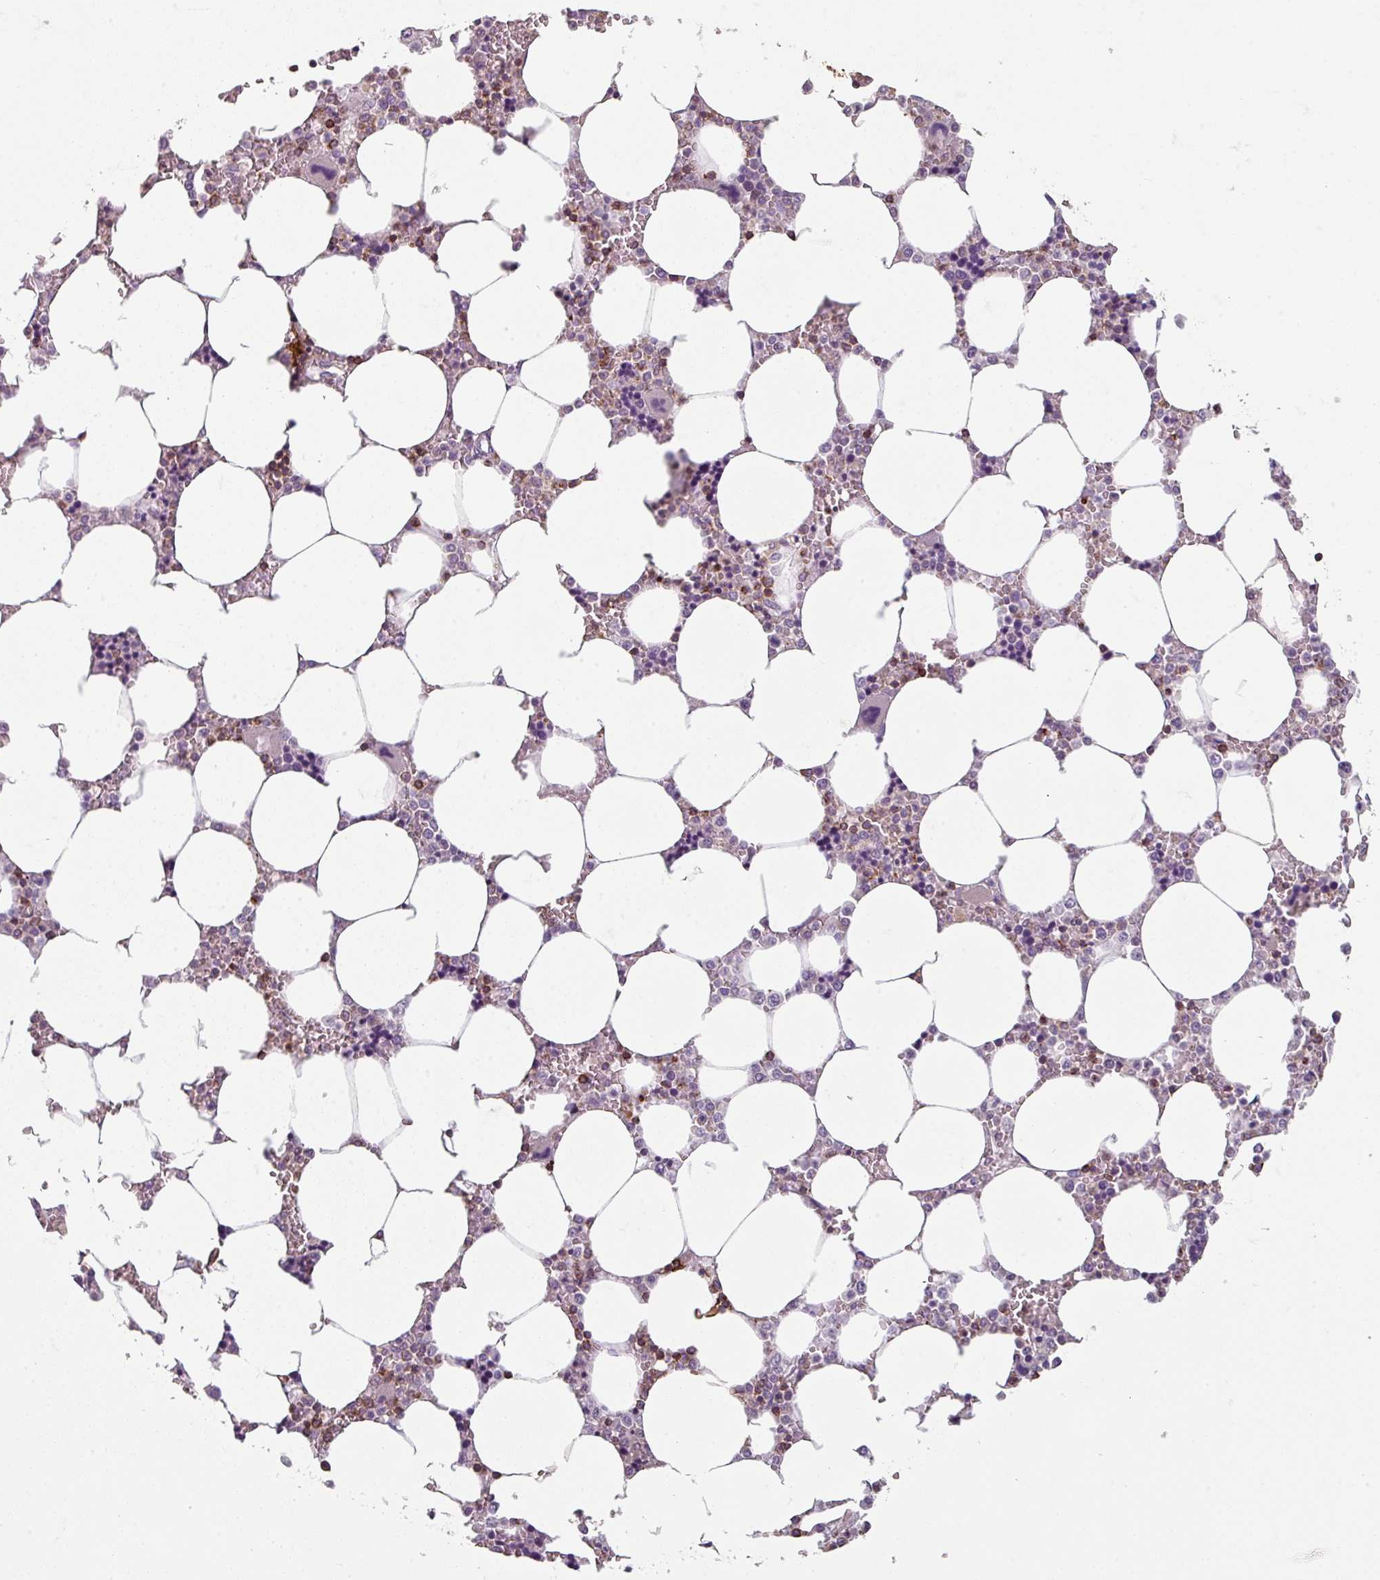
{"staining": {"intensity": "strong", "quantity": "<25%", "location": "cytoplasmic/membranous"}, "tissue": "bone marrow", "cell_type": "Hematopoietic cells", "image_type": "normal", "snomed": [{"axis": "morphology", "description": "Normal tissue, NOS"}, {"axis": "topography", "description": "Bone marrow"}], "caption": "This is a photomicrograph of immunohistochemistry staining of unremarkable bone marrow, which shows strong expression in the cytoplasmic/membranous of hematopoietic cells.", "gene": "NEDD9", "patient": {"sex": "male", "age": 64}}